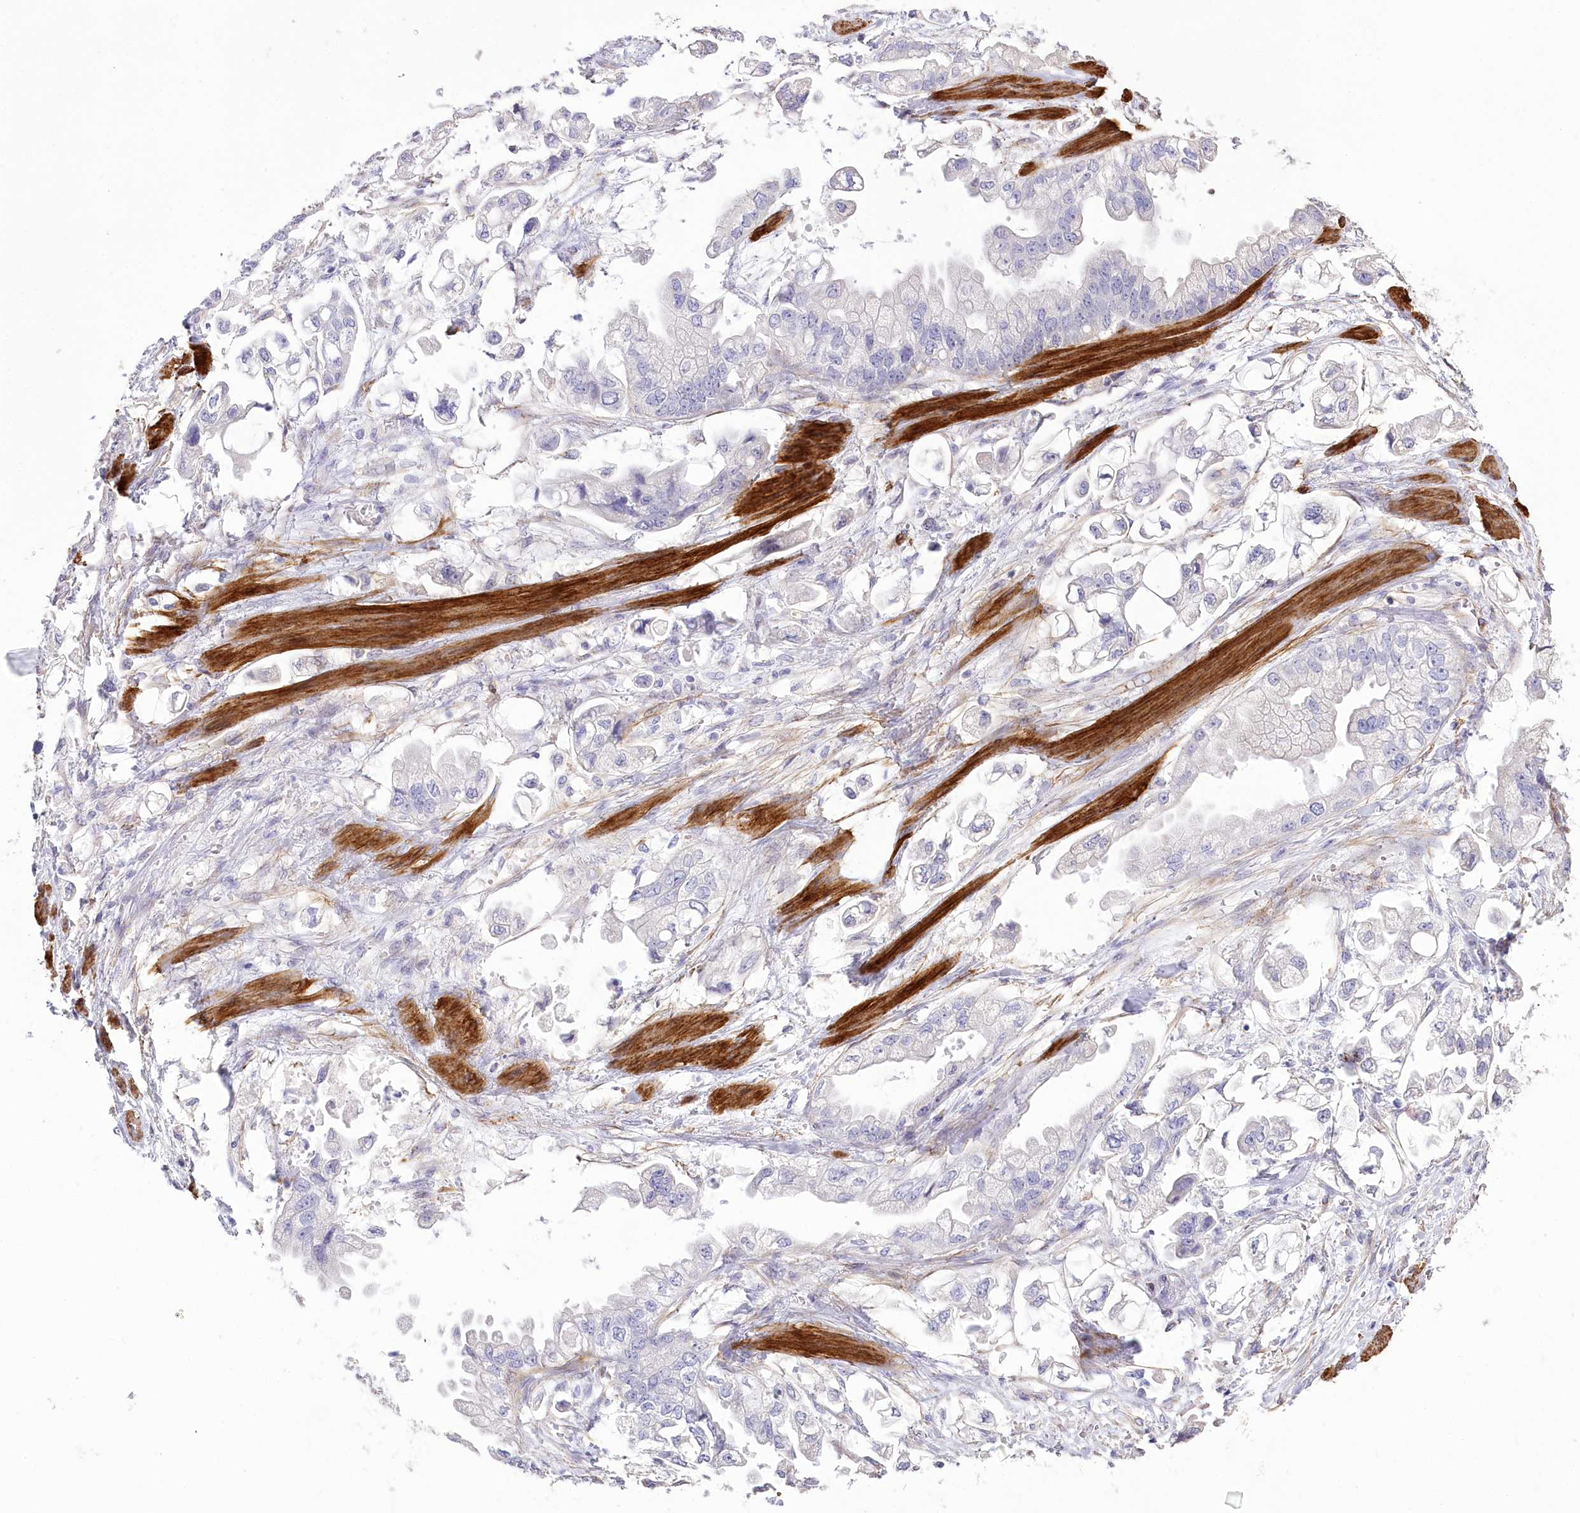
{"staining": {"intensity": "negative", "quantity": "none", "location": "none"}, "tissue": "stomach cancer", "cell_type": "Tumor cells", "image_type": "cancer", "snomed": [{"axis": "morphology", "description": "Adenocarcinoma, NOS"}, {"axis": "topography", "description": "Stomach"}], "caption": "Tumor cells show no significant protein positivity in stomach cancer.", "gene": "SYNPO2", "patient": {"sex": "male", "age": 62}}